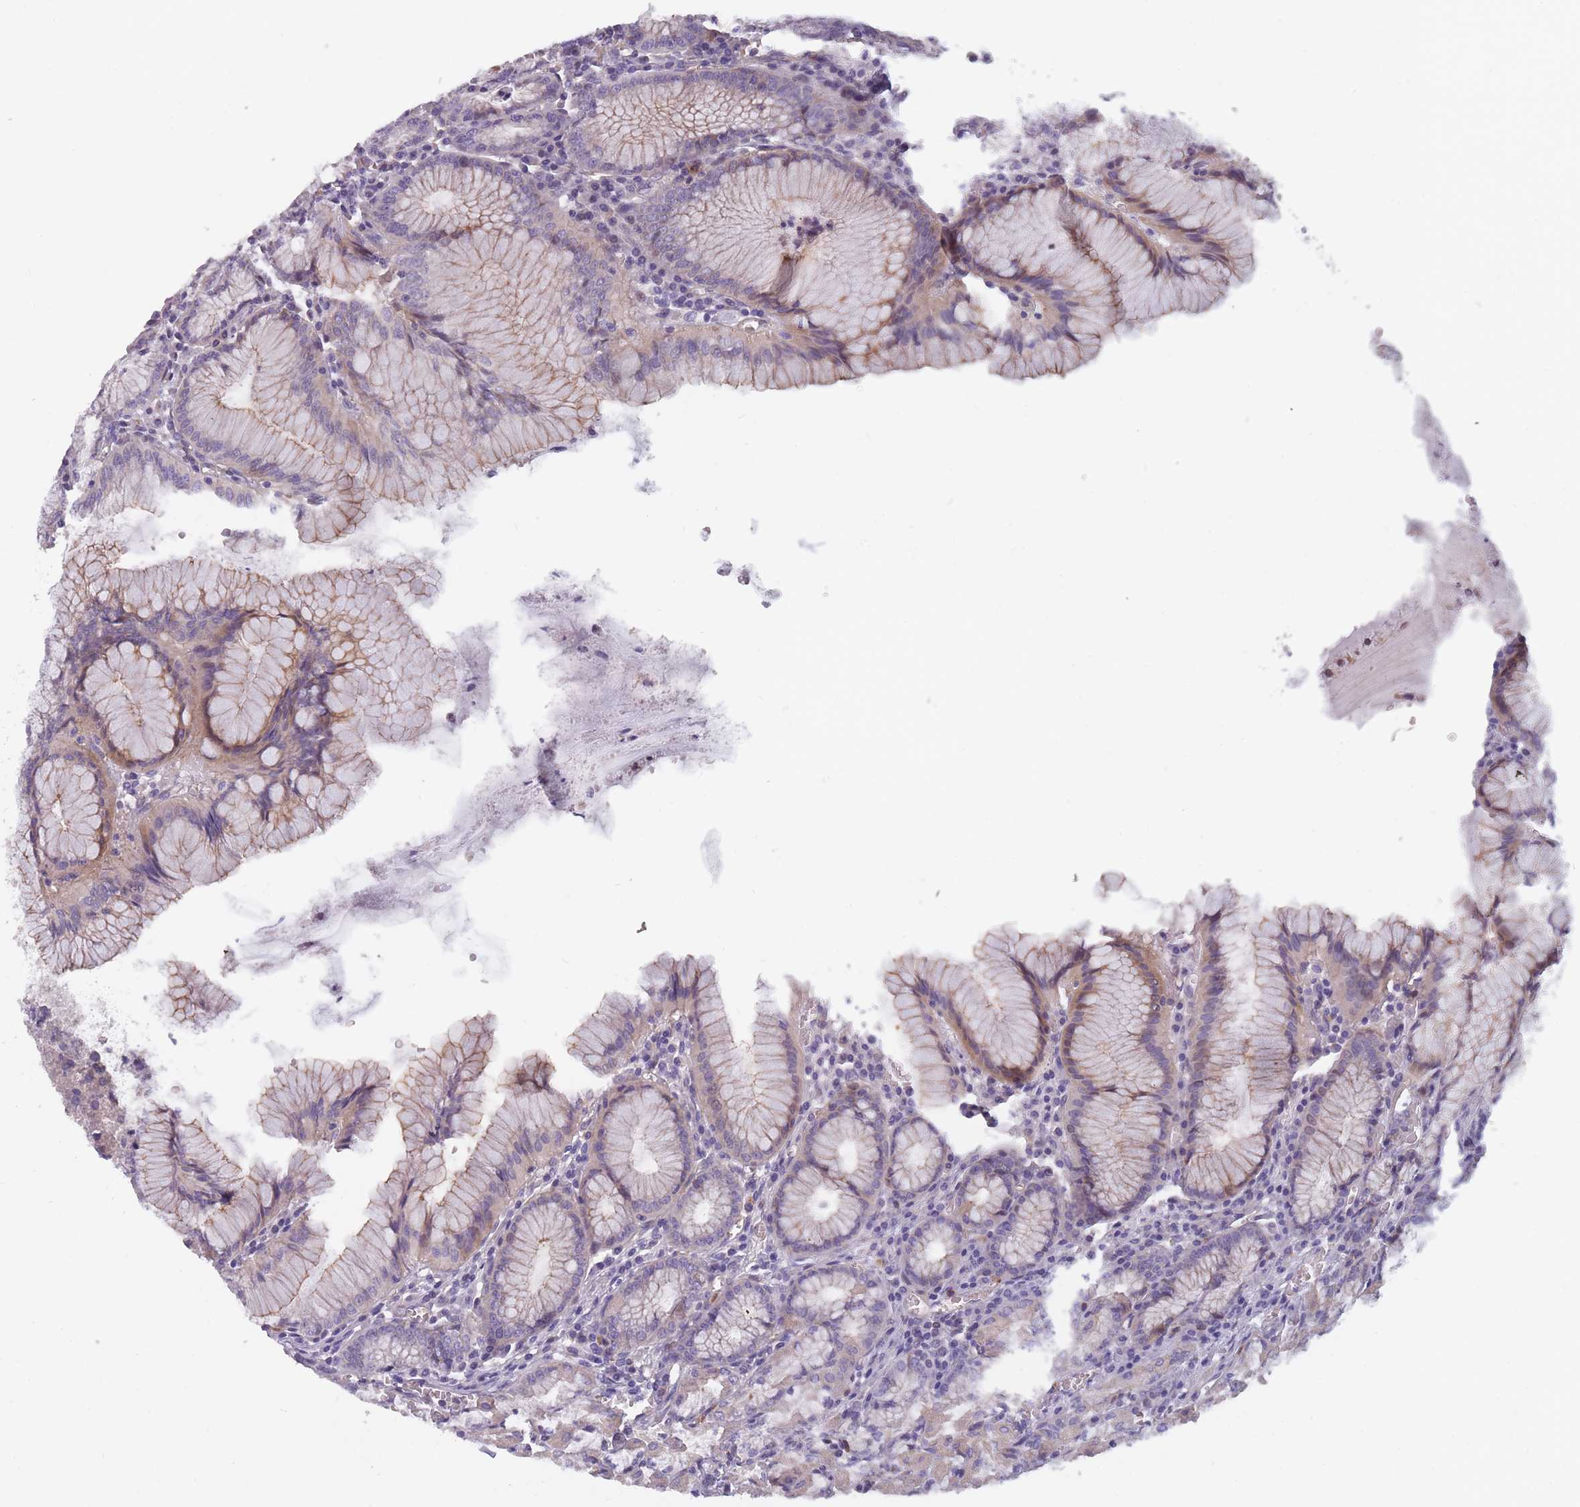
{"staining": {"intensity": "moderate", "quantity": "25%-75%", "location": "cytoplasmic/membranous"}, "tissue": "stomach", "cell_type": "Glandular cells", "image_type": "normal", "snomed": [{"axis": "morphology", "description": "Normal tissue, NOS"}, {"axis": "topography", "description": "Stomach"}], "caption": "Brown immunohistochemical staining in unremarkable human stomach reveals moderate cytoplasmic/membranous positivity in approximately 25%-75% of glandular cells. (DAB = brown stain, brightfield microscopy at high magnification).", "gene": "FAM83F", "patient": {"sex": "male", "age": 55}}